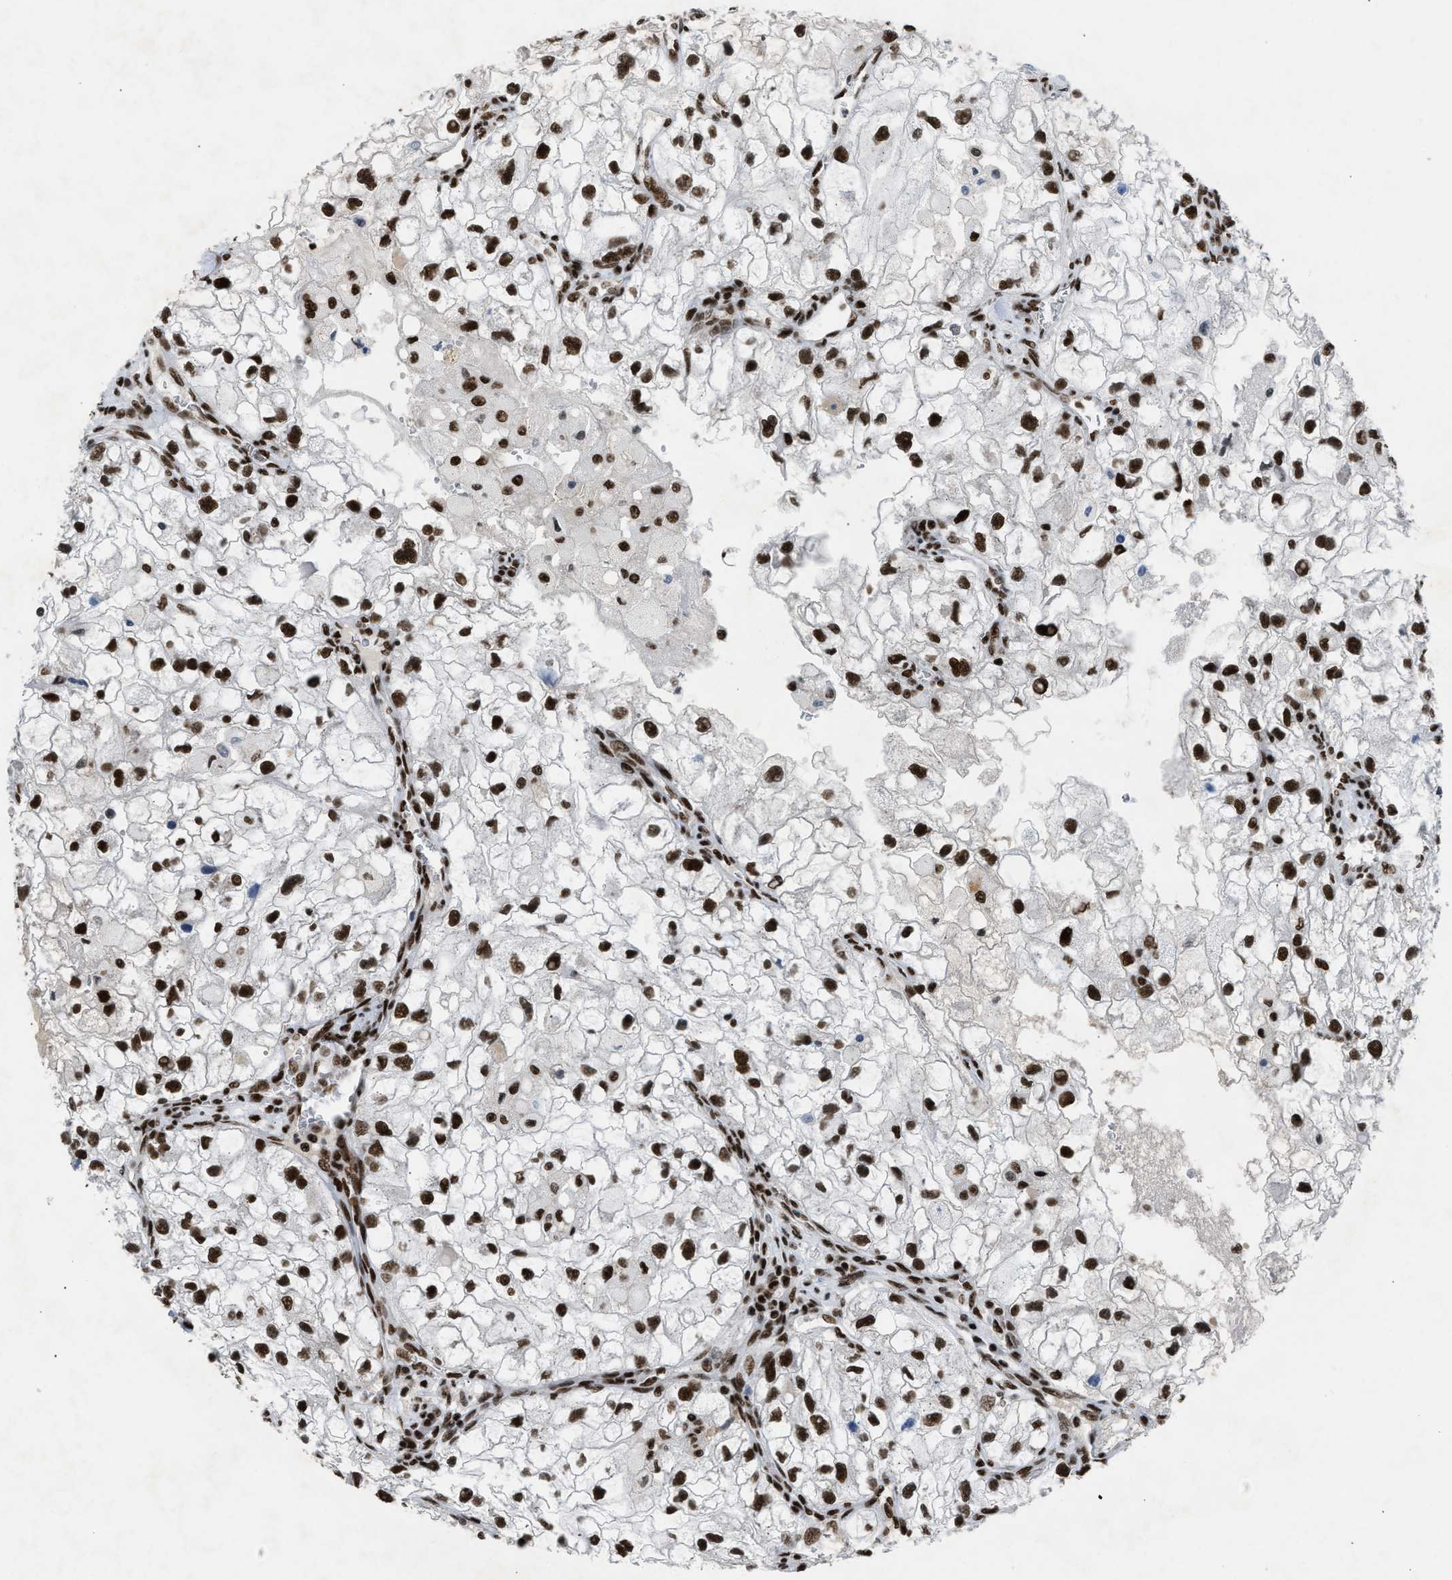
{"staining": {"intensity": "strong", "quantity": ">75%", "location": "nuclear"}, "tissue": "renal cancer", "cell_type": "Tumor cells", "image_type": "cancer", "snomed": [{"axis": "morphology", "description": "Adenocarcinoma, NOS"}, {"axis": "topography", "description": "Kidney"}], "caption": "Protein expression analysis of renal cancer (adenocarcinoma) exhibits strong nuclear positivity in approximately >75% of tumor cells. (Brightfield microscopy of DAB IHC at high magnification).", "gene": "SCAF4", "patient": {"sex": "female", "age": 70}}